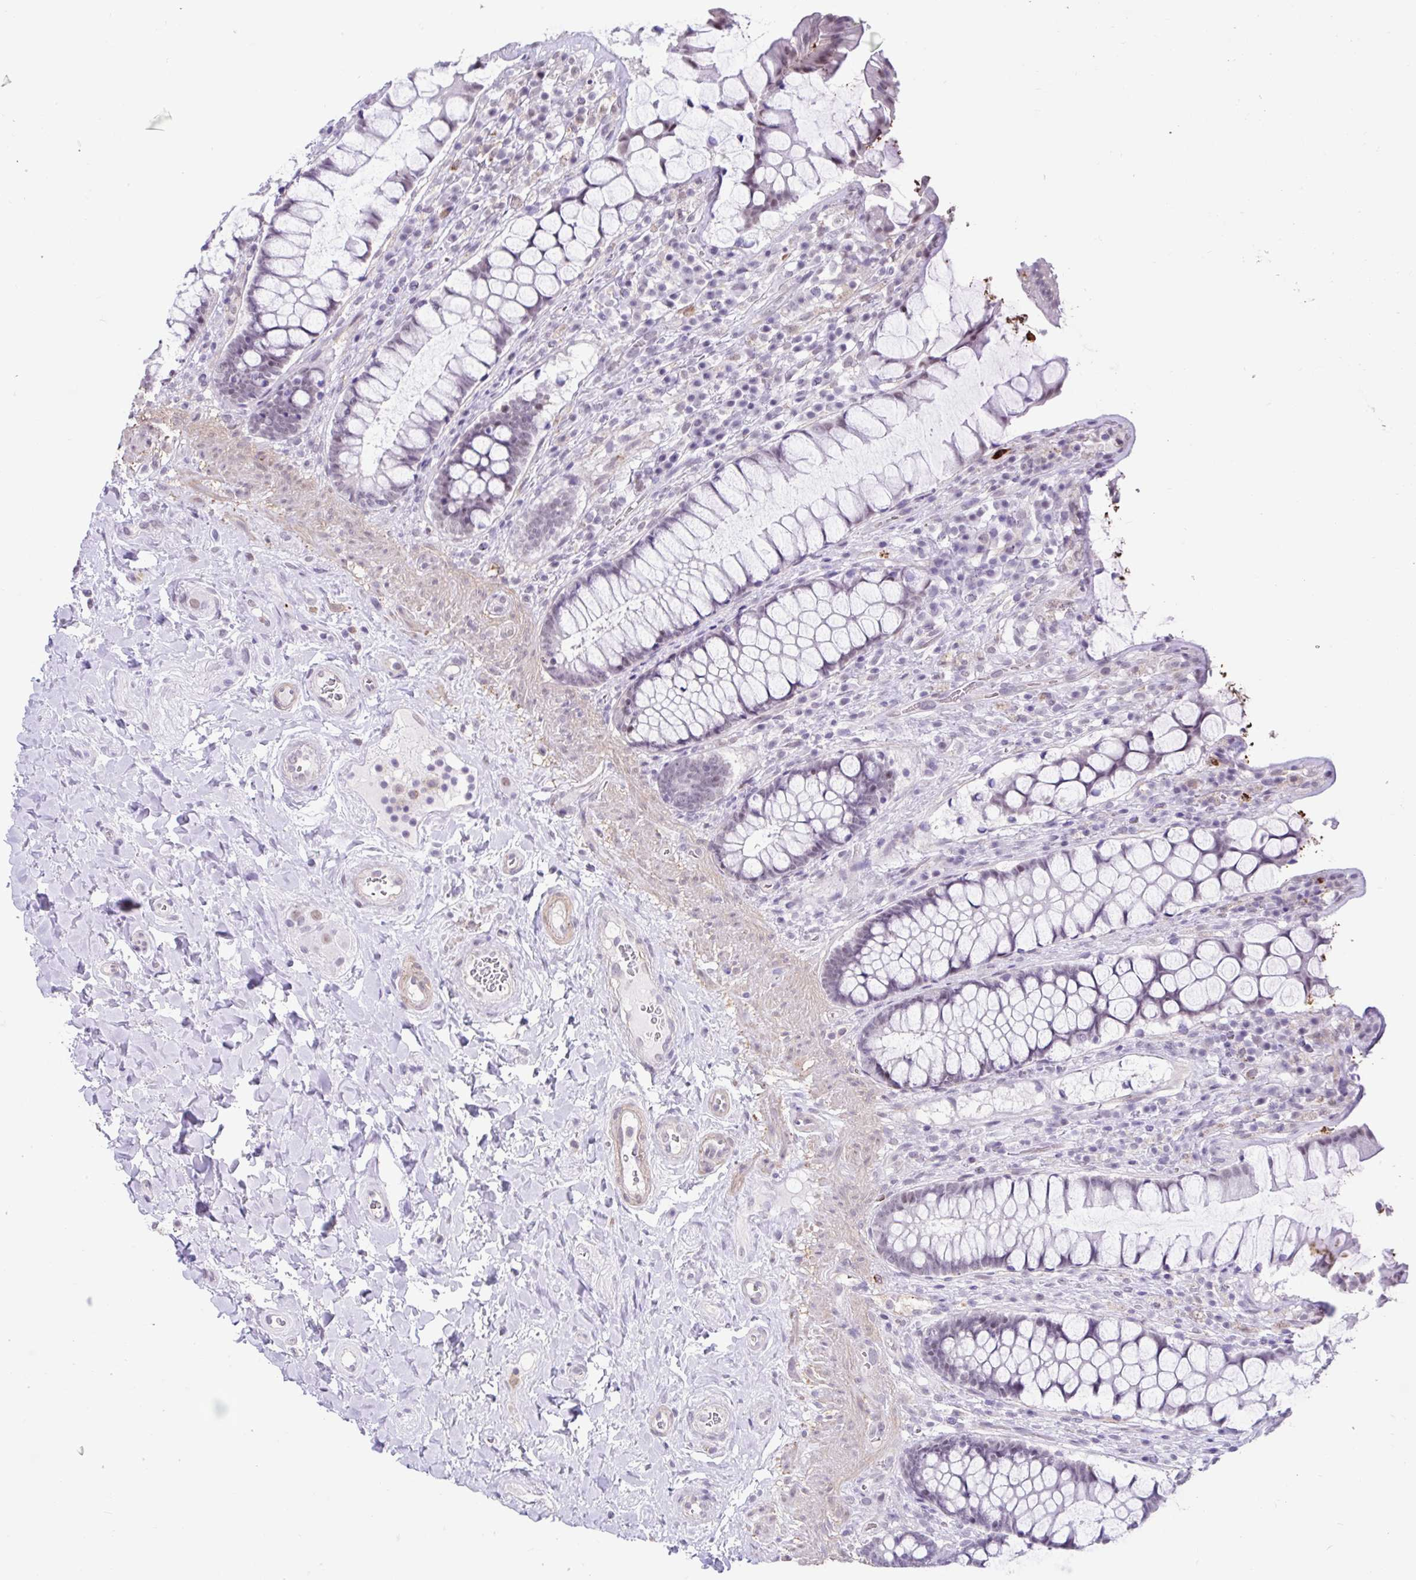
{"staining": {"intensity": "weak", "quantity": "<25%", "location": "nuclear"}, "tissue": "rectum", "cell_type": "Glandular cells", "image_type": "normal", "snomed": [{"axis": "morphology", "description": "Normal tissue, NOS"}, {"axis": "topography", "description": "Rectum"}], "caption": "Histopathology image shows no significant protein expression in glandular cells of normal rectum. Nuclei are stained in blue.", "gene": "DCAF17", "patient": {"sex": "female", "age": 58}}